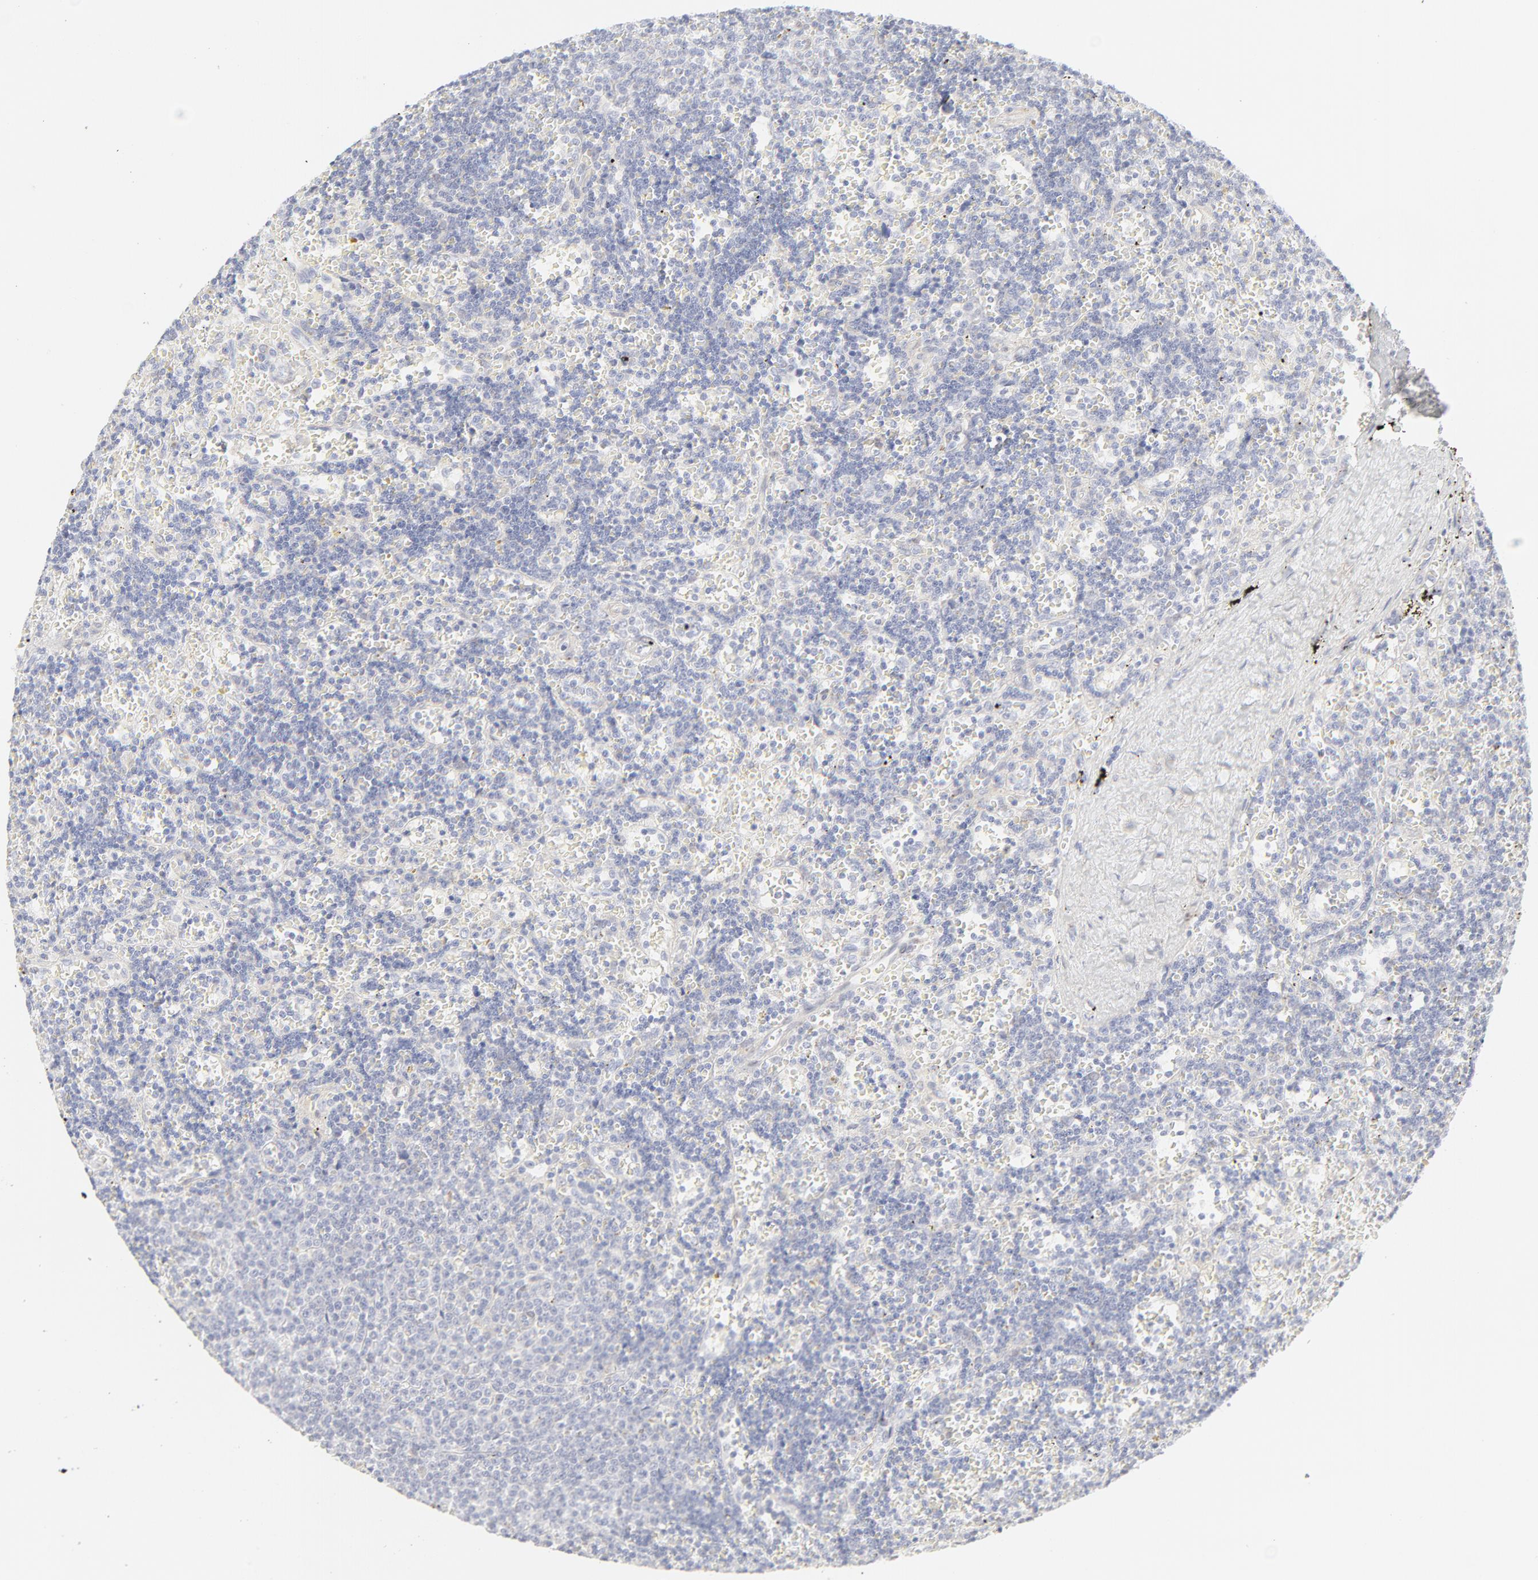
{"staining": {"intensity": "negative", "quantity": "none", "location": "none"}, "tissue": "lymphoma", "cell_type": "Tumor cells", "image_type": "cancer", "snomed": [{"axis": "morphology", "description": "Malignant lymphoma, non-Hodgkin's type, Low grade"}, {"axis": "topography", "description": "Spleen"}], "caption": "IHC of malignant lymphoma, non-Hodgkin's type (low-grade) reveals no positivity in tumor cells.", "gene": "LGALS2", "patient": {"sex": "male", "age": 60}}